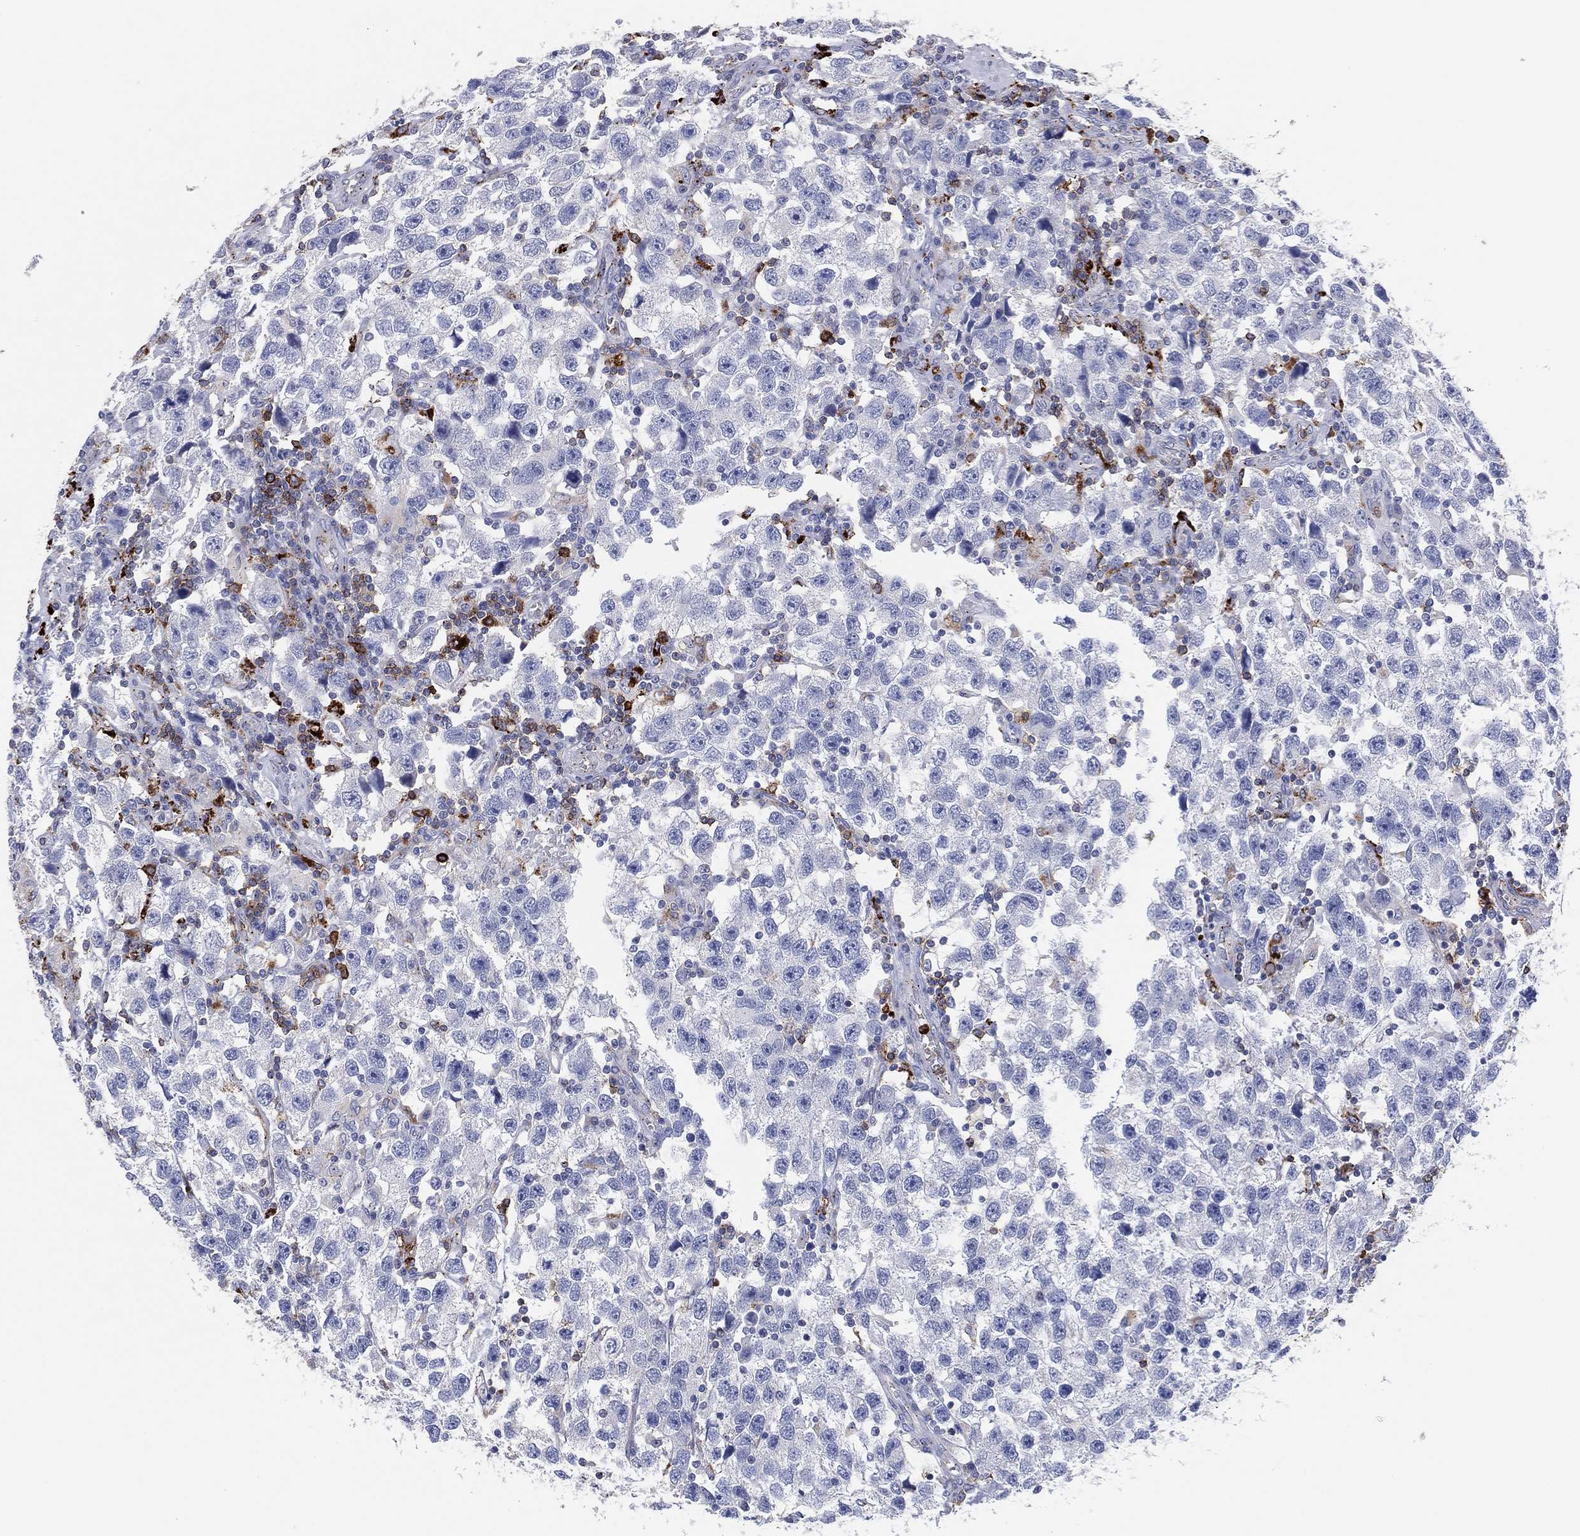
{"staining": {"intensity": "negative", "quantity": "none", "location": "none"}, "tissue": "testis cancer", "cell_type": "Tumor cells", "image_type": "cancer", "snomed": [{"axis": "morphology", "description": "Seminoma, NOS"}, {"axis": "topography", "description": "Testis"}], "caption": "Protein analysis of seminoma (testis) displays no significant positivity in tumor cells.", "gene": "PLAC8", "patient": {"sex": "male", "age": 26}}